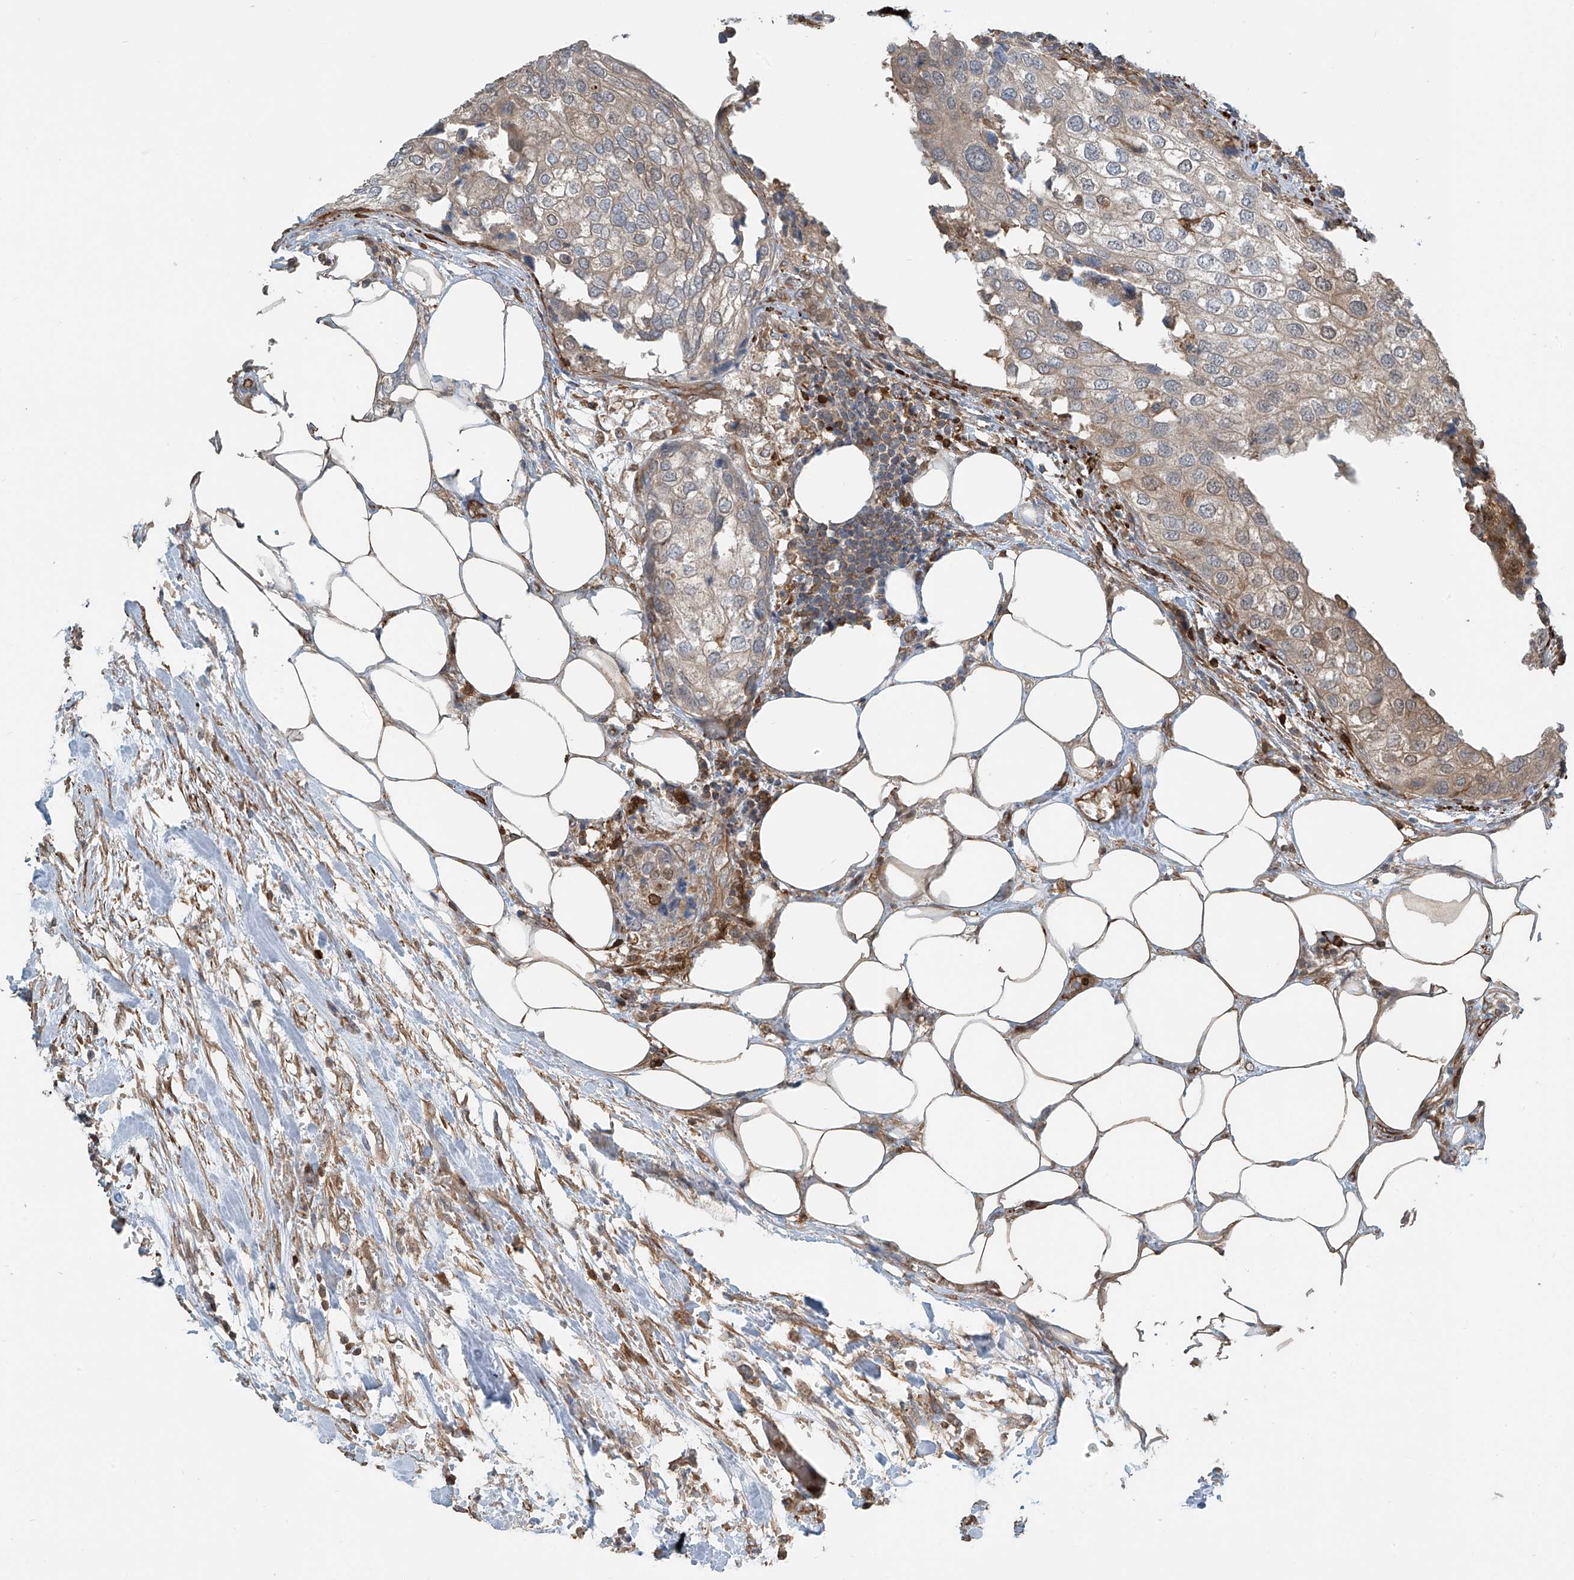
{"staining": {"intensity": "weak", "quantity": "25%-75%", "location": "cytoplasmic/membranous"}, "tissue": "urothelial cancer", "cell_type": "Tumor cells", "image_type": "cancer", "snomed": [{"axis": "morphology", "description": "Urothelial carcinoma, High grade"}, {"axis": "topography", "description": "Urinary bladder"}], "caption": "Immunohistochemistry staining of urothelial cancer, which demonstrates low levels of weak cytoplasmic/membranous positivity in approximately 25%-75% of tumor cells indicating weak cytoplasmic/membranous protein expression. The staining was performed using DAB (brown) for protein detection and nuclei were counterstained in hematoxylin (blue).", "gene": "SH3BGRL3", "patient": {"sex": "male", "age": 64}}